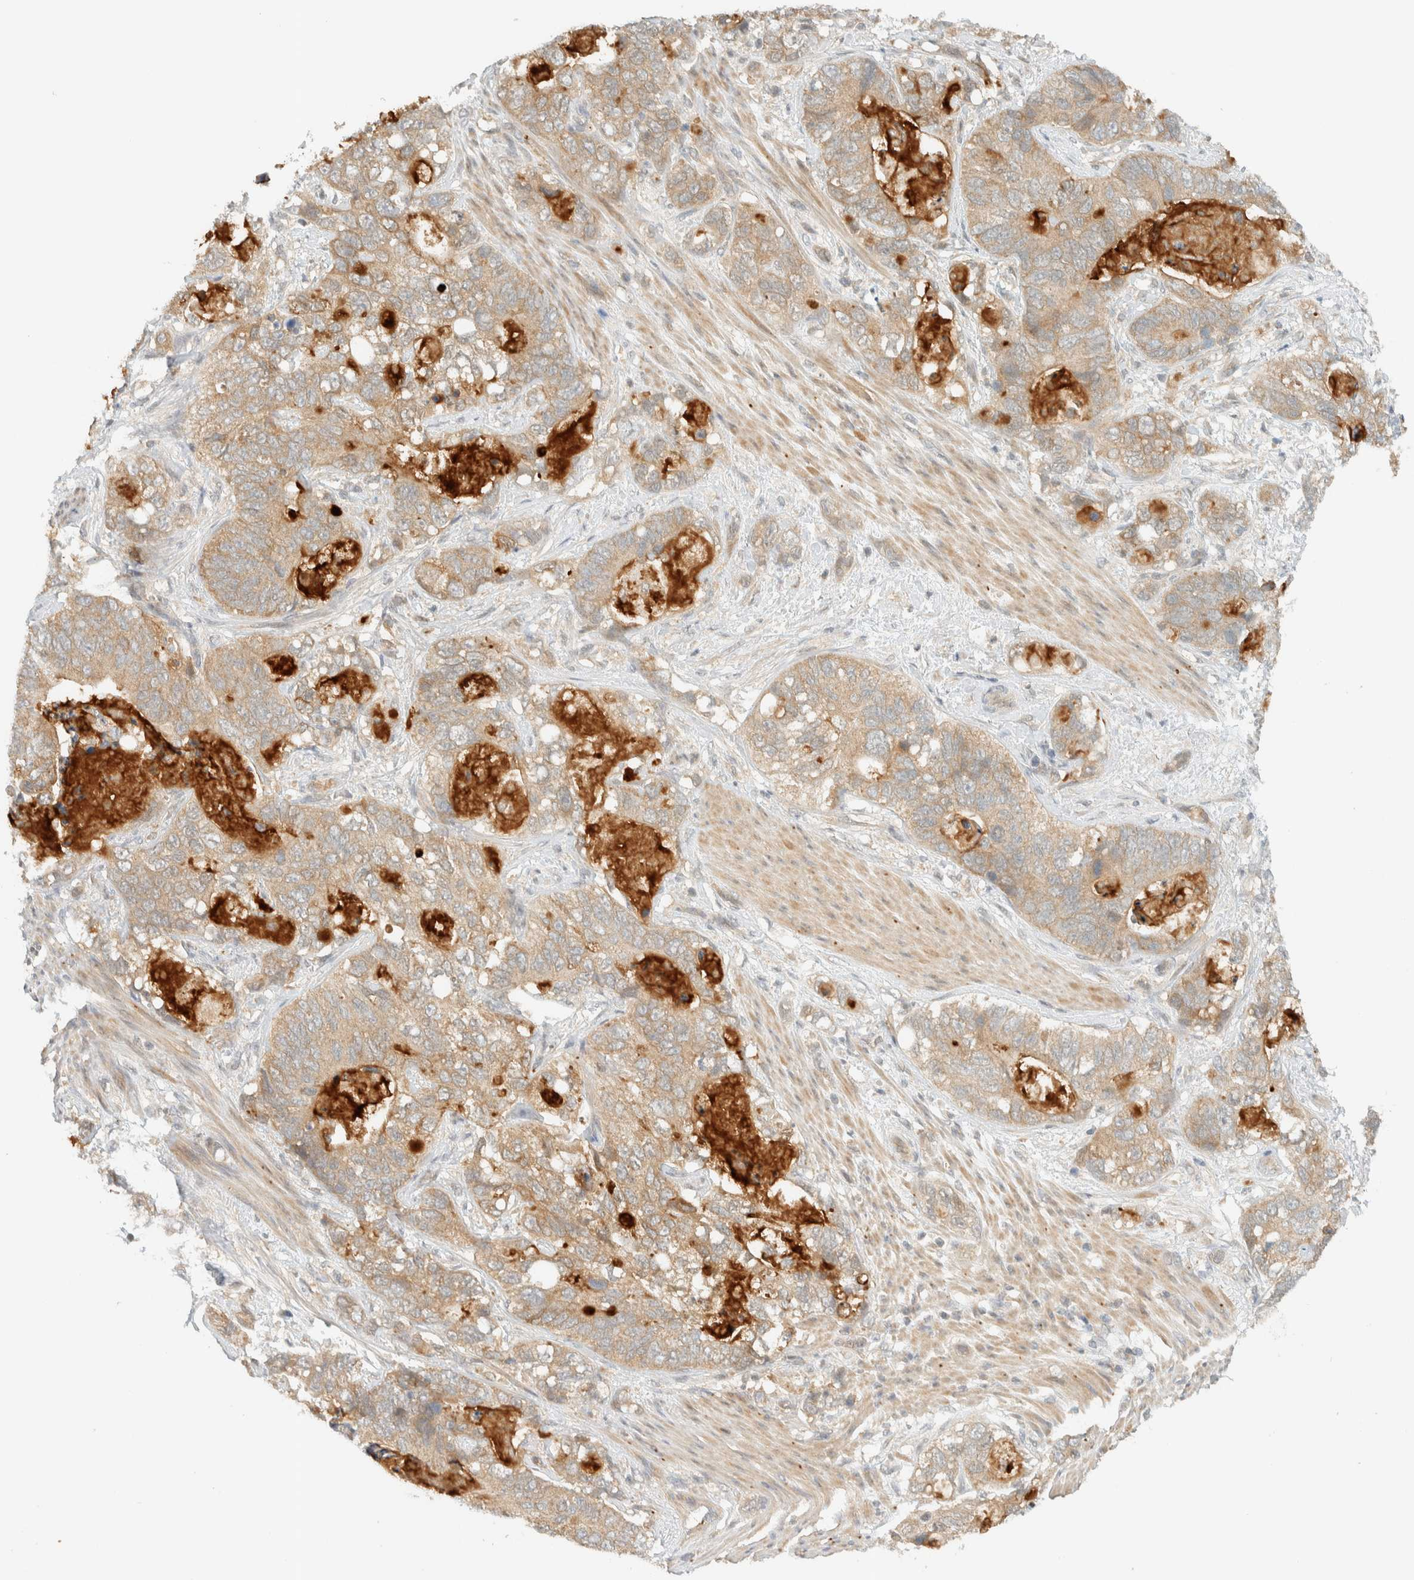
{"staining": {"intensity": "moderate", "quantity": ">75%", "location": "cytoplasmic/membranous"}, "tissue": "stomach cancer", "cell_type": "Tumor cells", "image_type": "cancer", "snomed": [{"axis": "morphology", "description": "Normal tissue, NOS"}, {"axis": "morphology", "description": "Adenocarcinoma, NOS"}, {"axis": "topography", "description": "Stomach"}], "caption": "Stomach adenocarcinoma stained with immunohistochemistry reveals moderate cytoplasmic/membranous expression in about >75% of tumor cells.", "gene": "KIFAP3", "patient": {"sex": "female", "age": 89}}